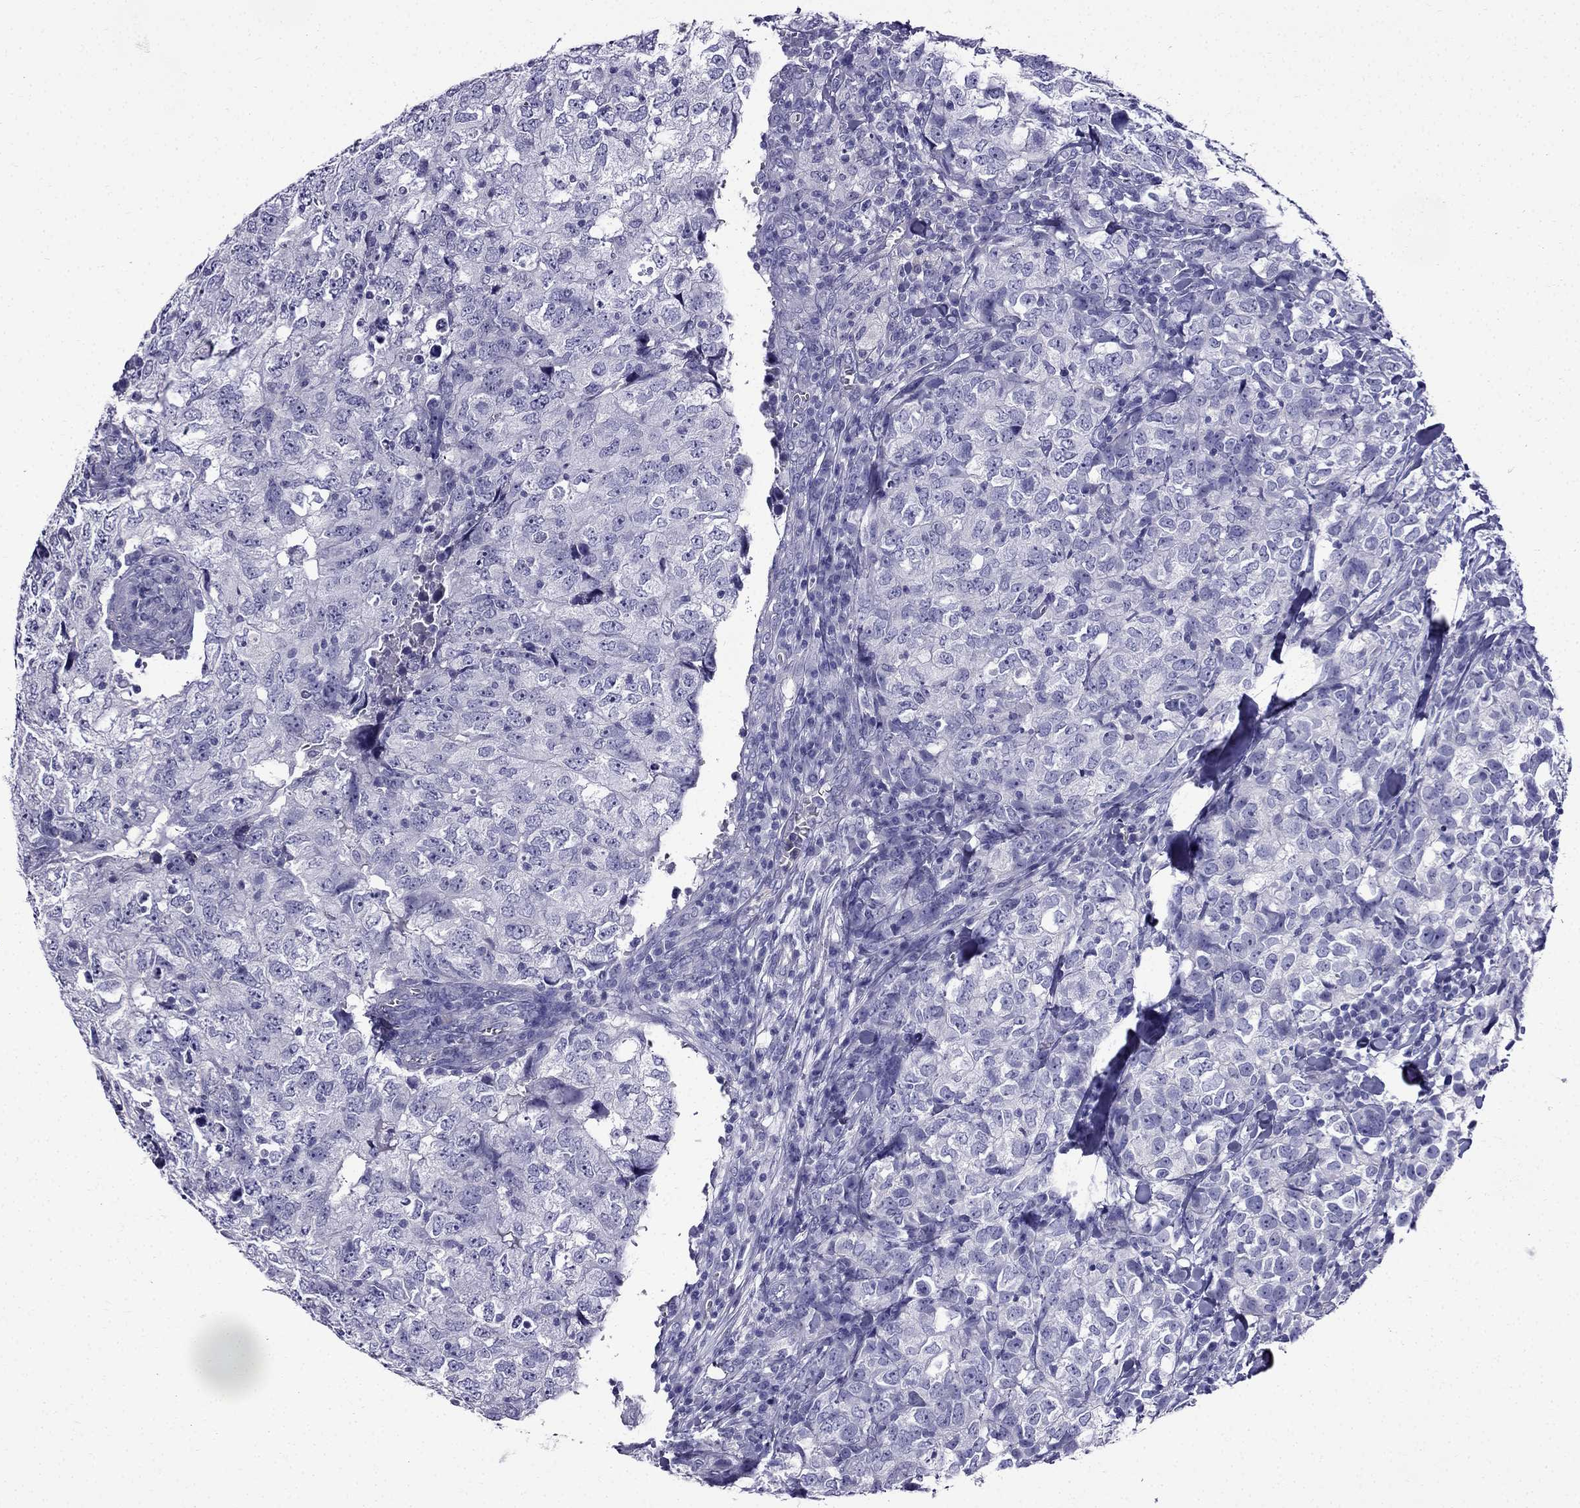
{"staining": {"intensity": "negative", "quantity": "none", "location": "none"}, "tissue": "breast cancer", "cell_type": "Tumor cells", "image_type": "cancer", "snomed": [{"axis": "morphology", "description": "Duct carcinoma"}, {"axis": "topography", "description": "Breast"}], "caption": "High power microscopy image of an IHC image of breast invasive ductal carcinoma, revealing no significant staining in tumor cells.", "gene": "ERC2", "patient": {"sex": "female", "age": 30}}